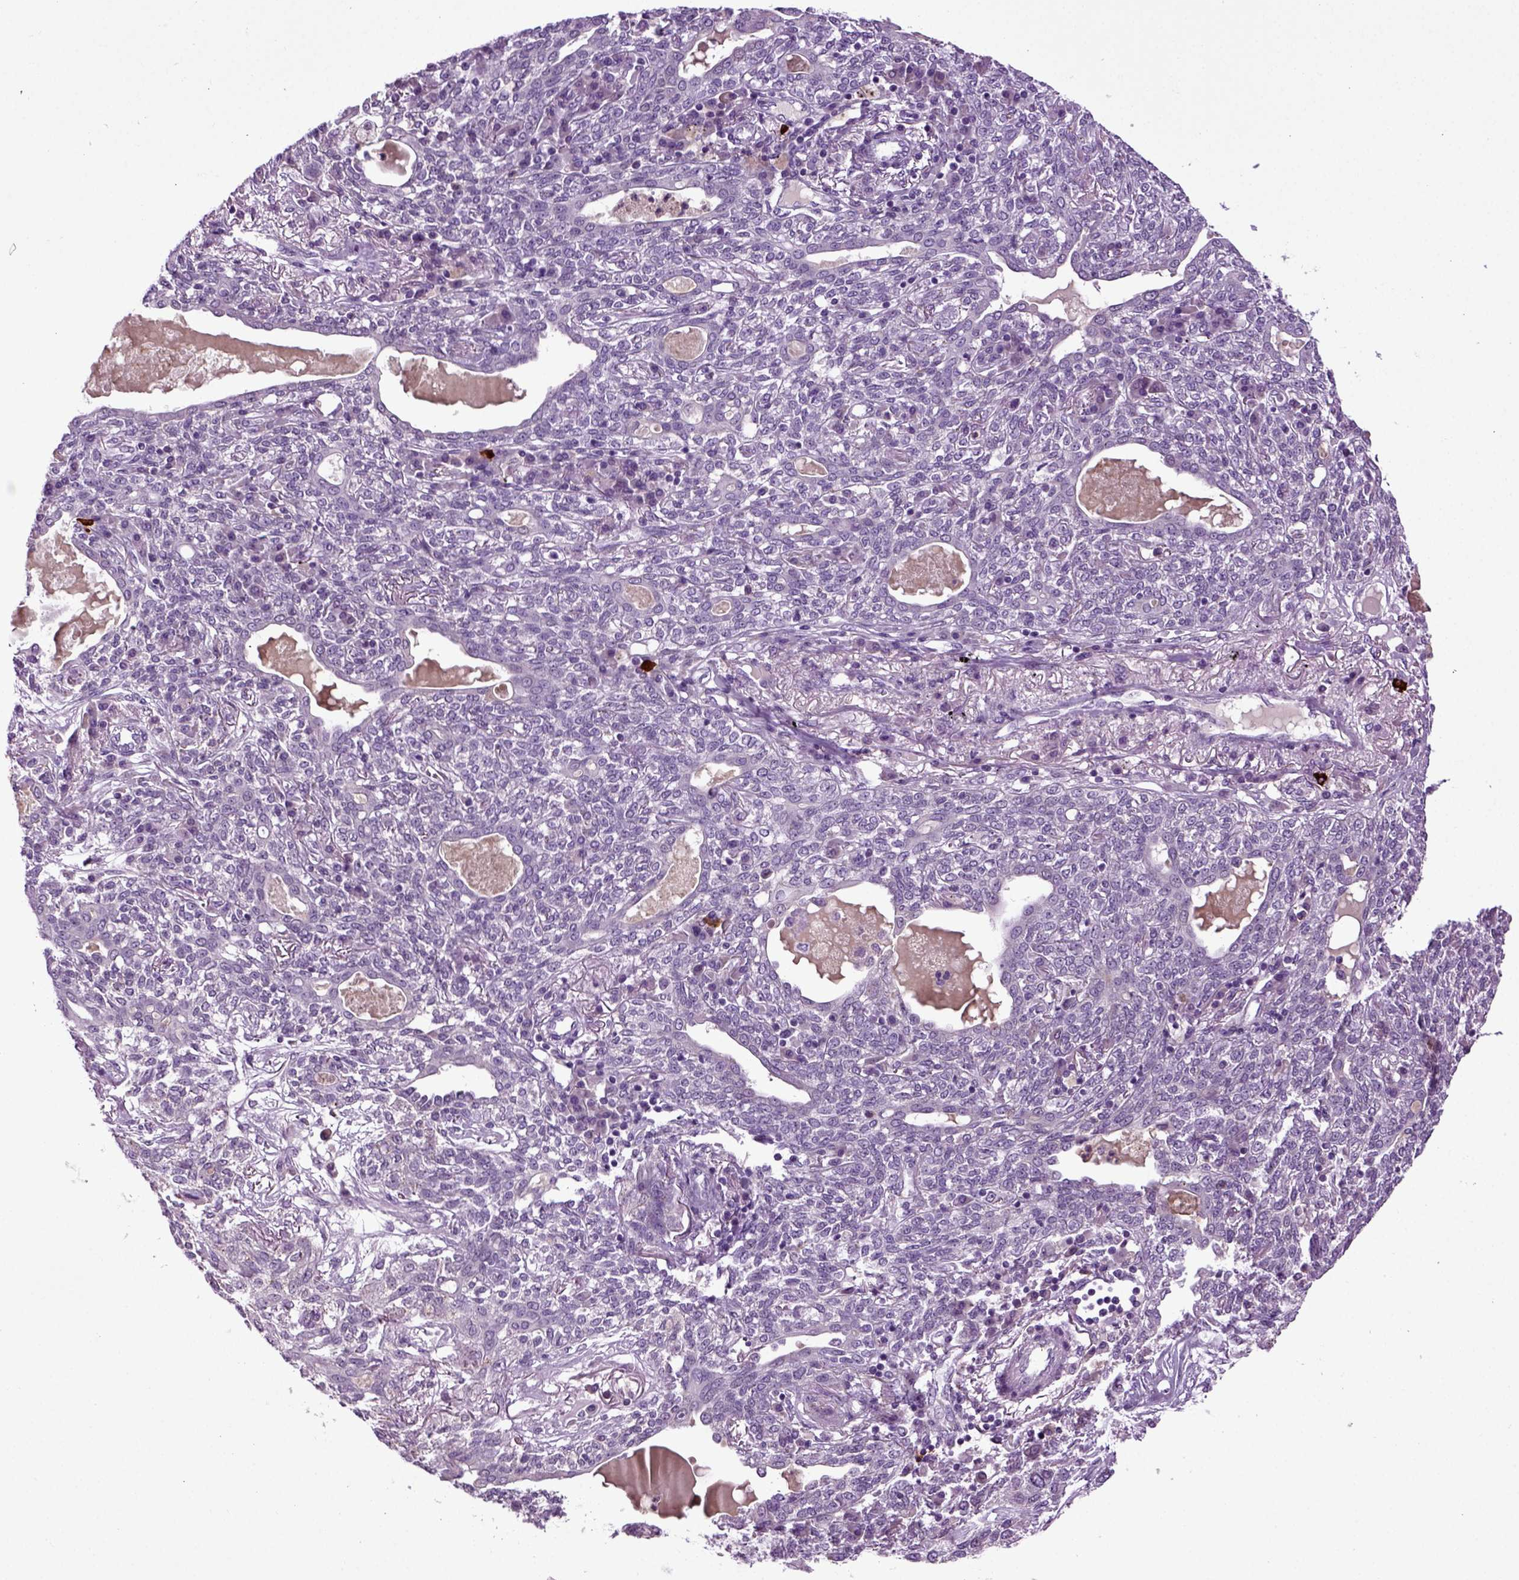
{"staining": {"intensity": "negative", "quantity": "none", "location": "none"}, "tissue": "lung cancer", "cell_type": "Tumor cells", "image_type": "cancer", "snomed": [{"axis": "morphology", "description": "Squamous cell carcinoma, NOS"}, {"axis": "topography", "description": "Lung"}], "caption": "This is an immunohistochemistry (IHC) photomicrograph of lung cancer (squamous cell carcinoma). There is no positivity in tumor cells.", "gene": "FGF11", "patient": {"sex": "female", "age": 70}}